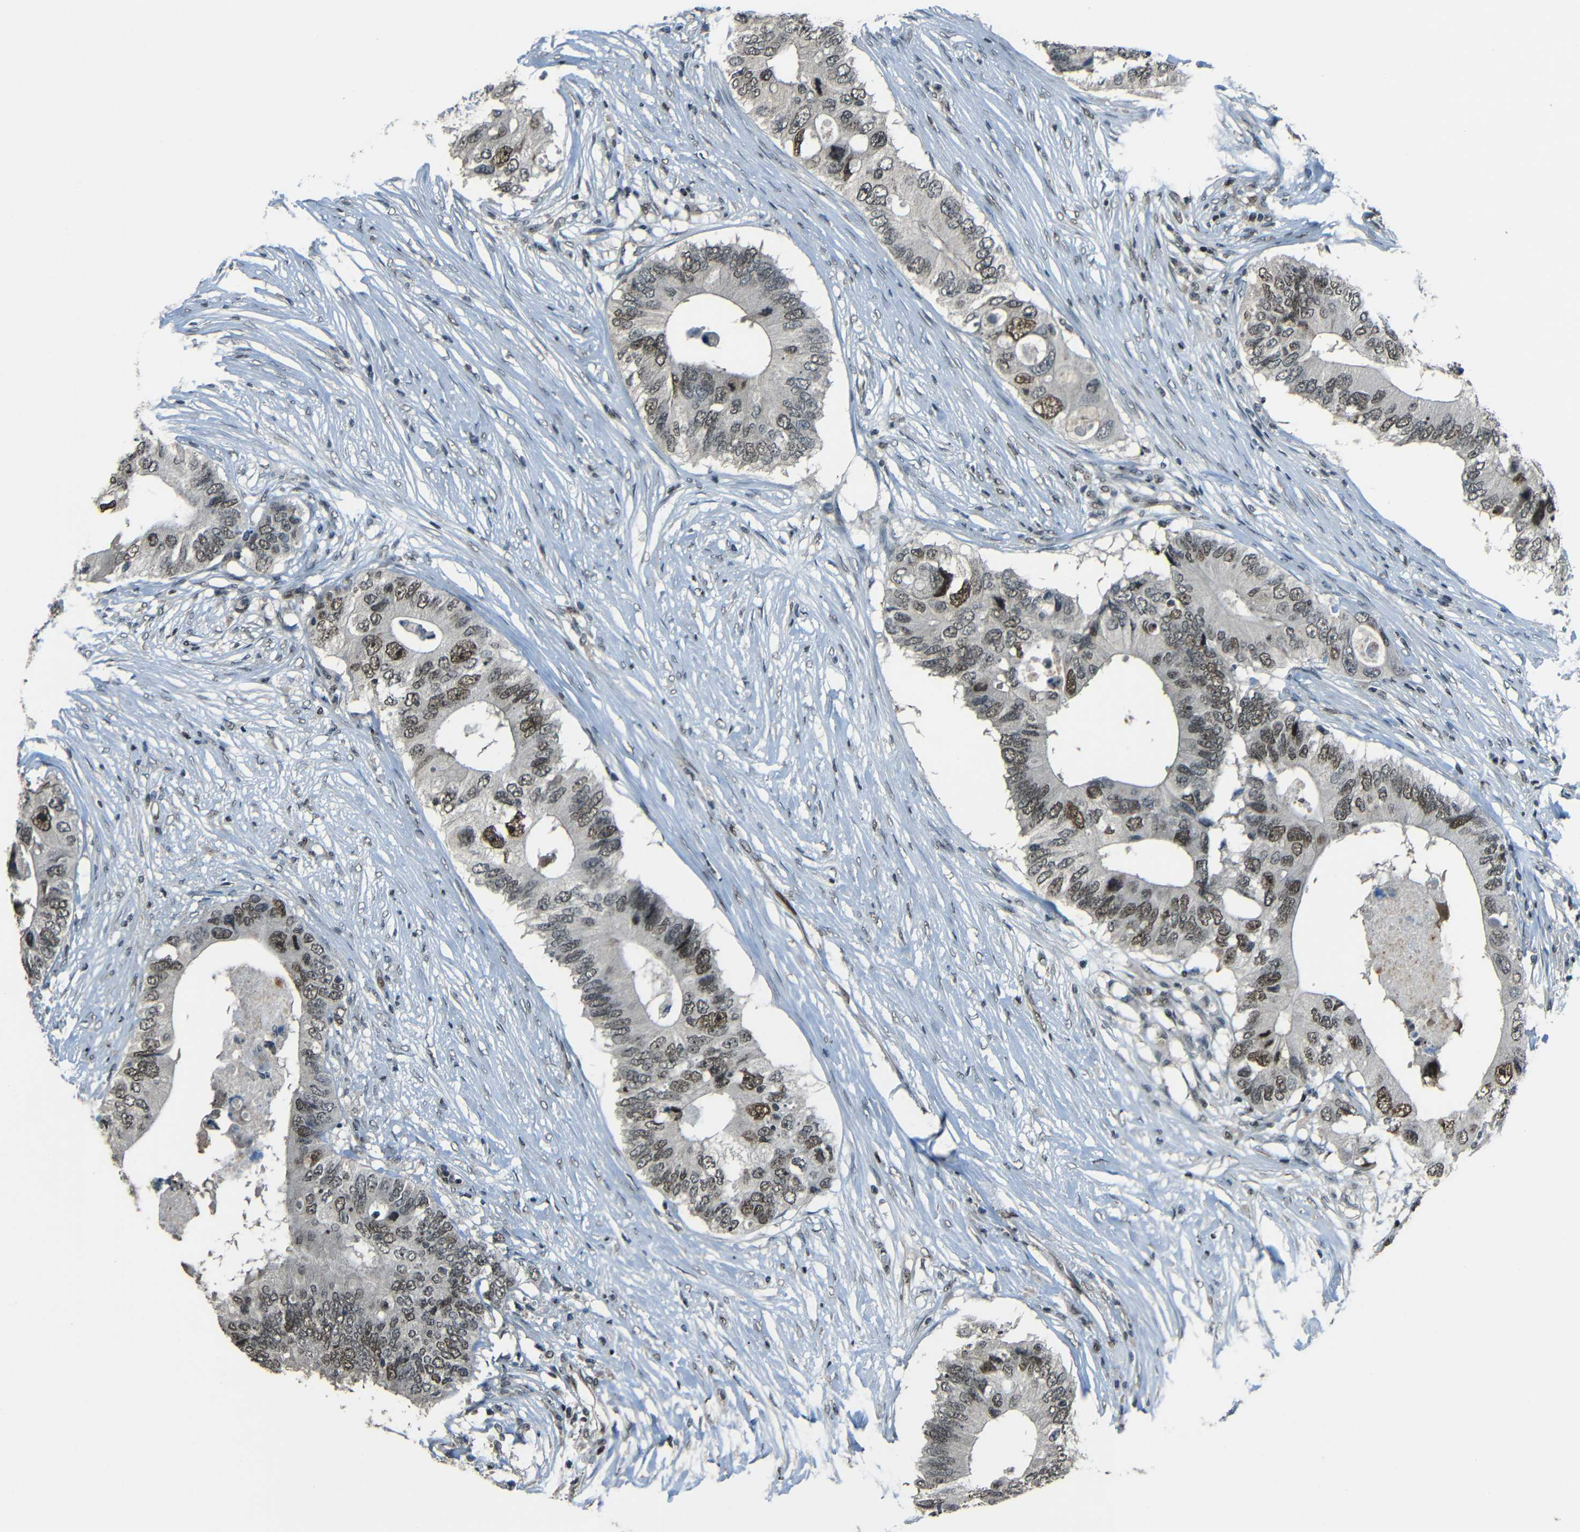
{"staining": {"intensity": "moderate", "quantity": ">75%", "location": "nuclear"}, "tissue": "colorectal cancer", "cell_type": "Tumor cells", "image_type": "cancer", "snomed": [{"axis": "morphology", "description": "Adenocarcinoma, NOS"}, {"axis": "topography", "description": "Colon"}], "caption": "A photomicrograph of adenocarcinoma (colorectal) stained for a protein reveals moderate nuclear brown staining in tumor cells.", "gene": "PSIP1", "patient": {"sex": "male", "age": 71}}